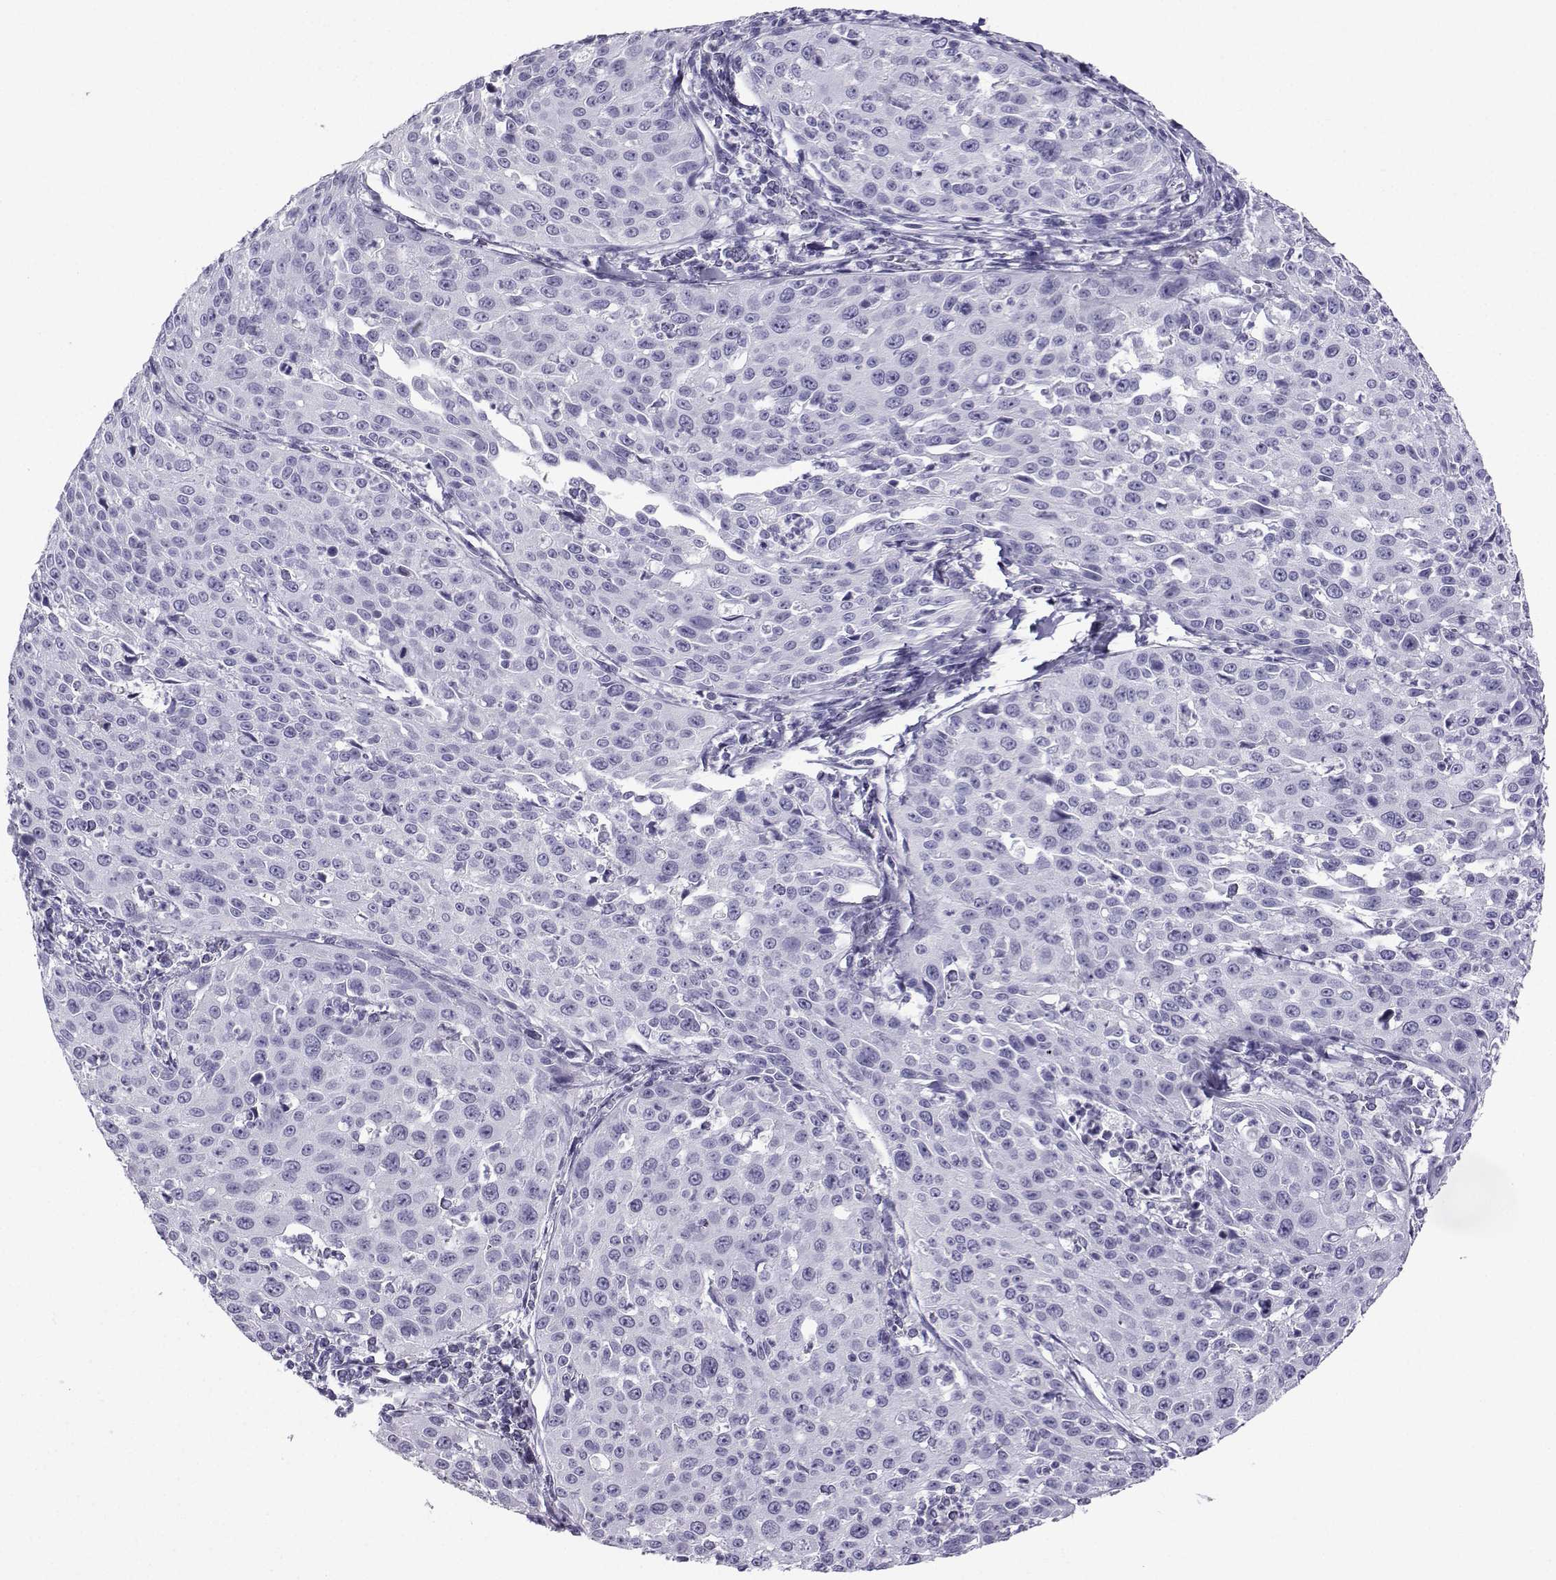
{"staining": {"intensity": "negative", "quantity": "none", "location": "none"}, "tissue": "cervical cancer", "cell_type": "Tumor cells", "image_type": "cancer", "snomed": [{"axis": "morphology", "description": "Squamous cell carcinoma, NOS"}, {"axis": "topography", "description": "Cervix"}], "caption": "Immunohistochemical staining of cervical cancer (squamous cell carcinoma) reveals no significant expression in tumor cells.", "gene": "NEFL", "patient": {"sex": "female", "age": 26}}